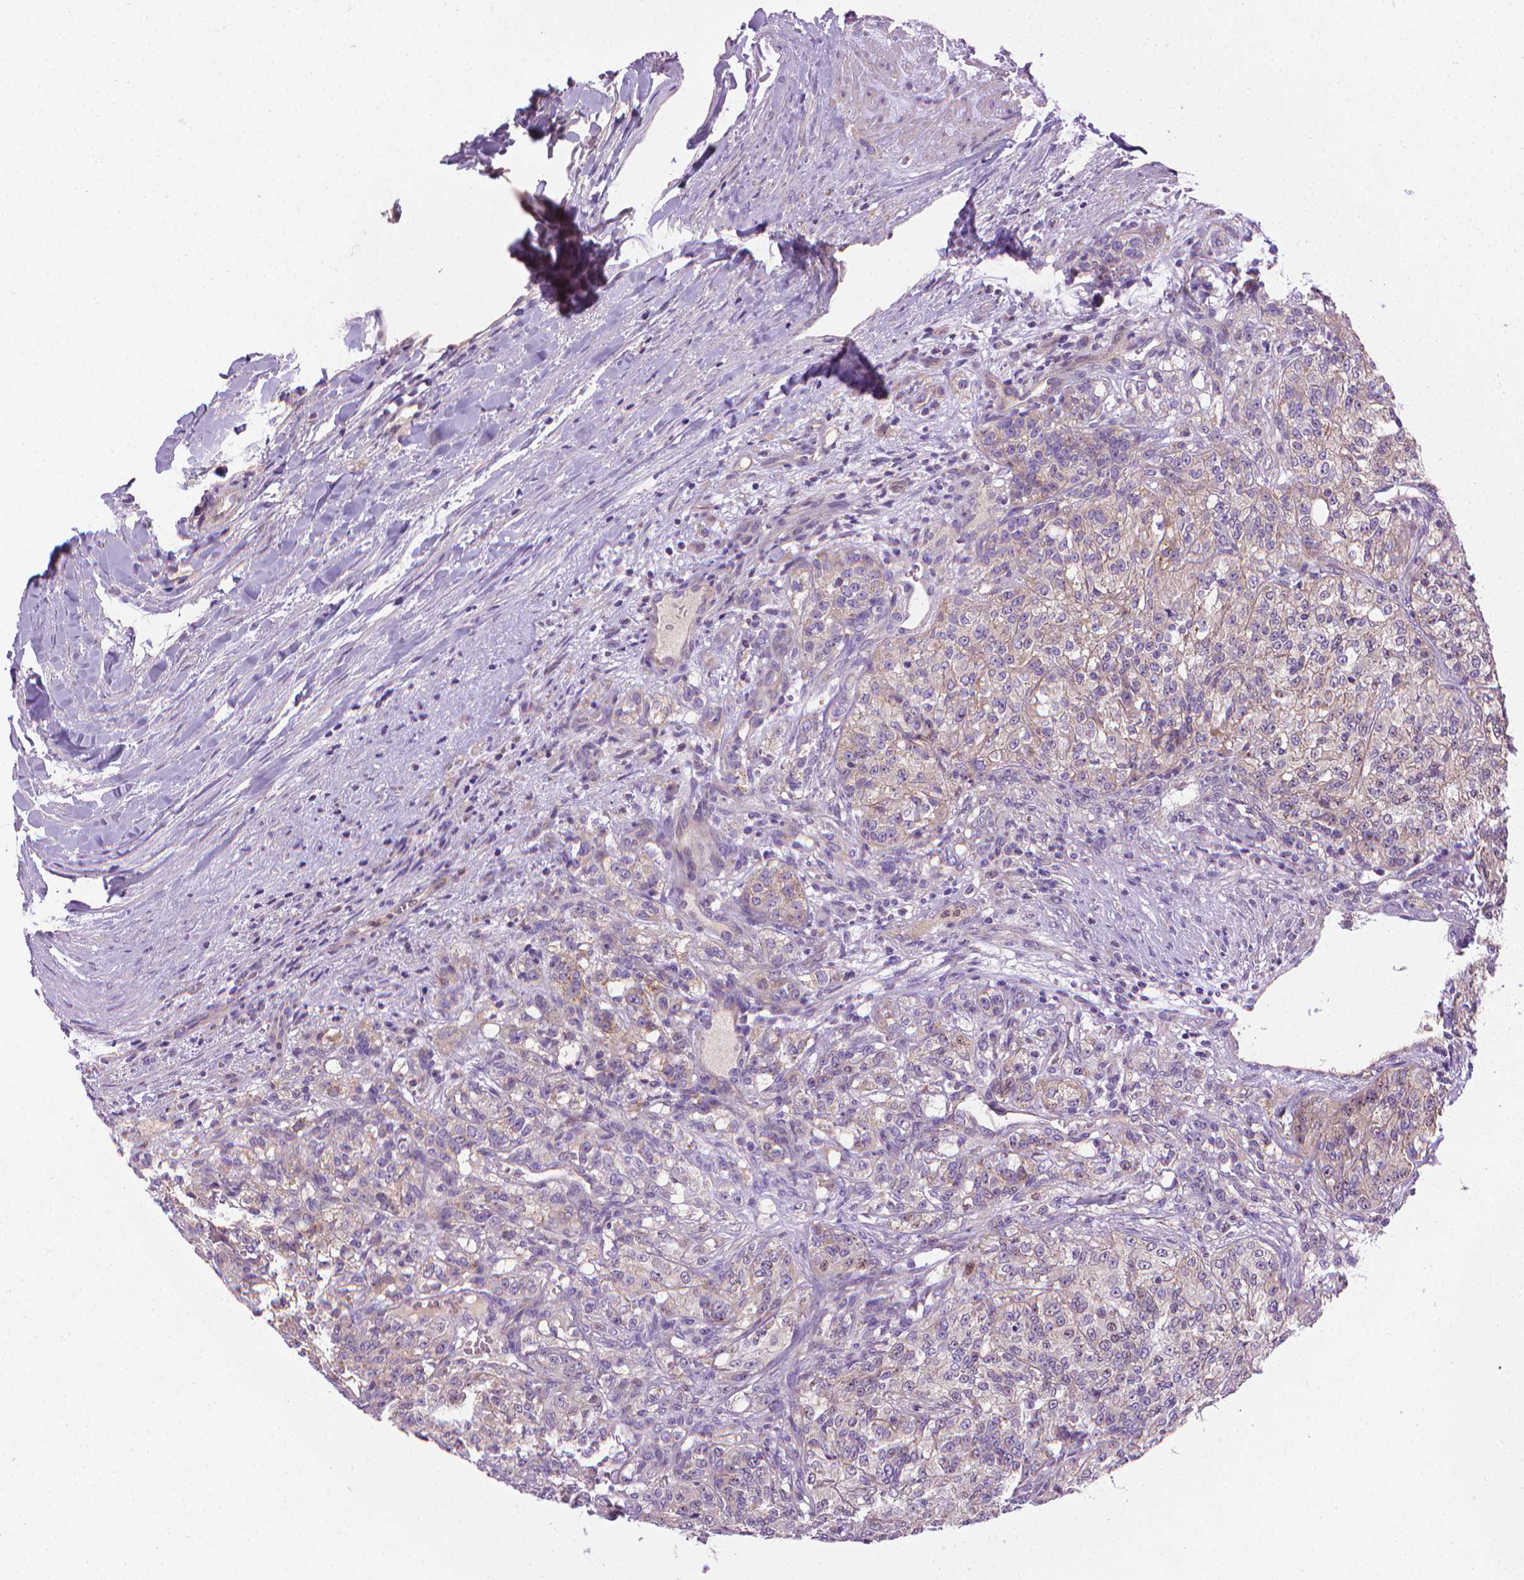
{"staining": {"intensity": "negative", "quantity": "none", "location": "none"}, "tissue": "renal cancer", "cell_type": "Tumor cells", "image_type": "cancer", "snomed": [{"axis": "morphology", "description": "Adenocarcinoma, NOS"}, {"axis": "topography", "description": "Kidney"}], "caption": "Tumor cells show no significant expression in renal cancer.", "gene": "SLC51B", "patient": {"sex": "female", "age": 63}}